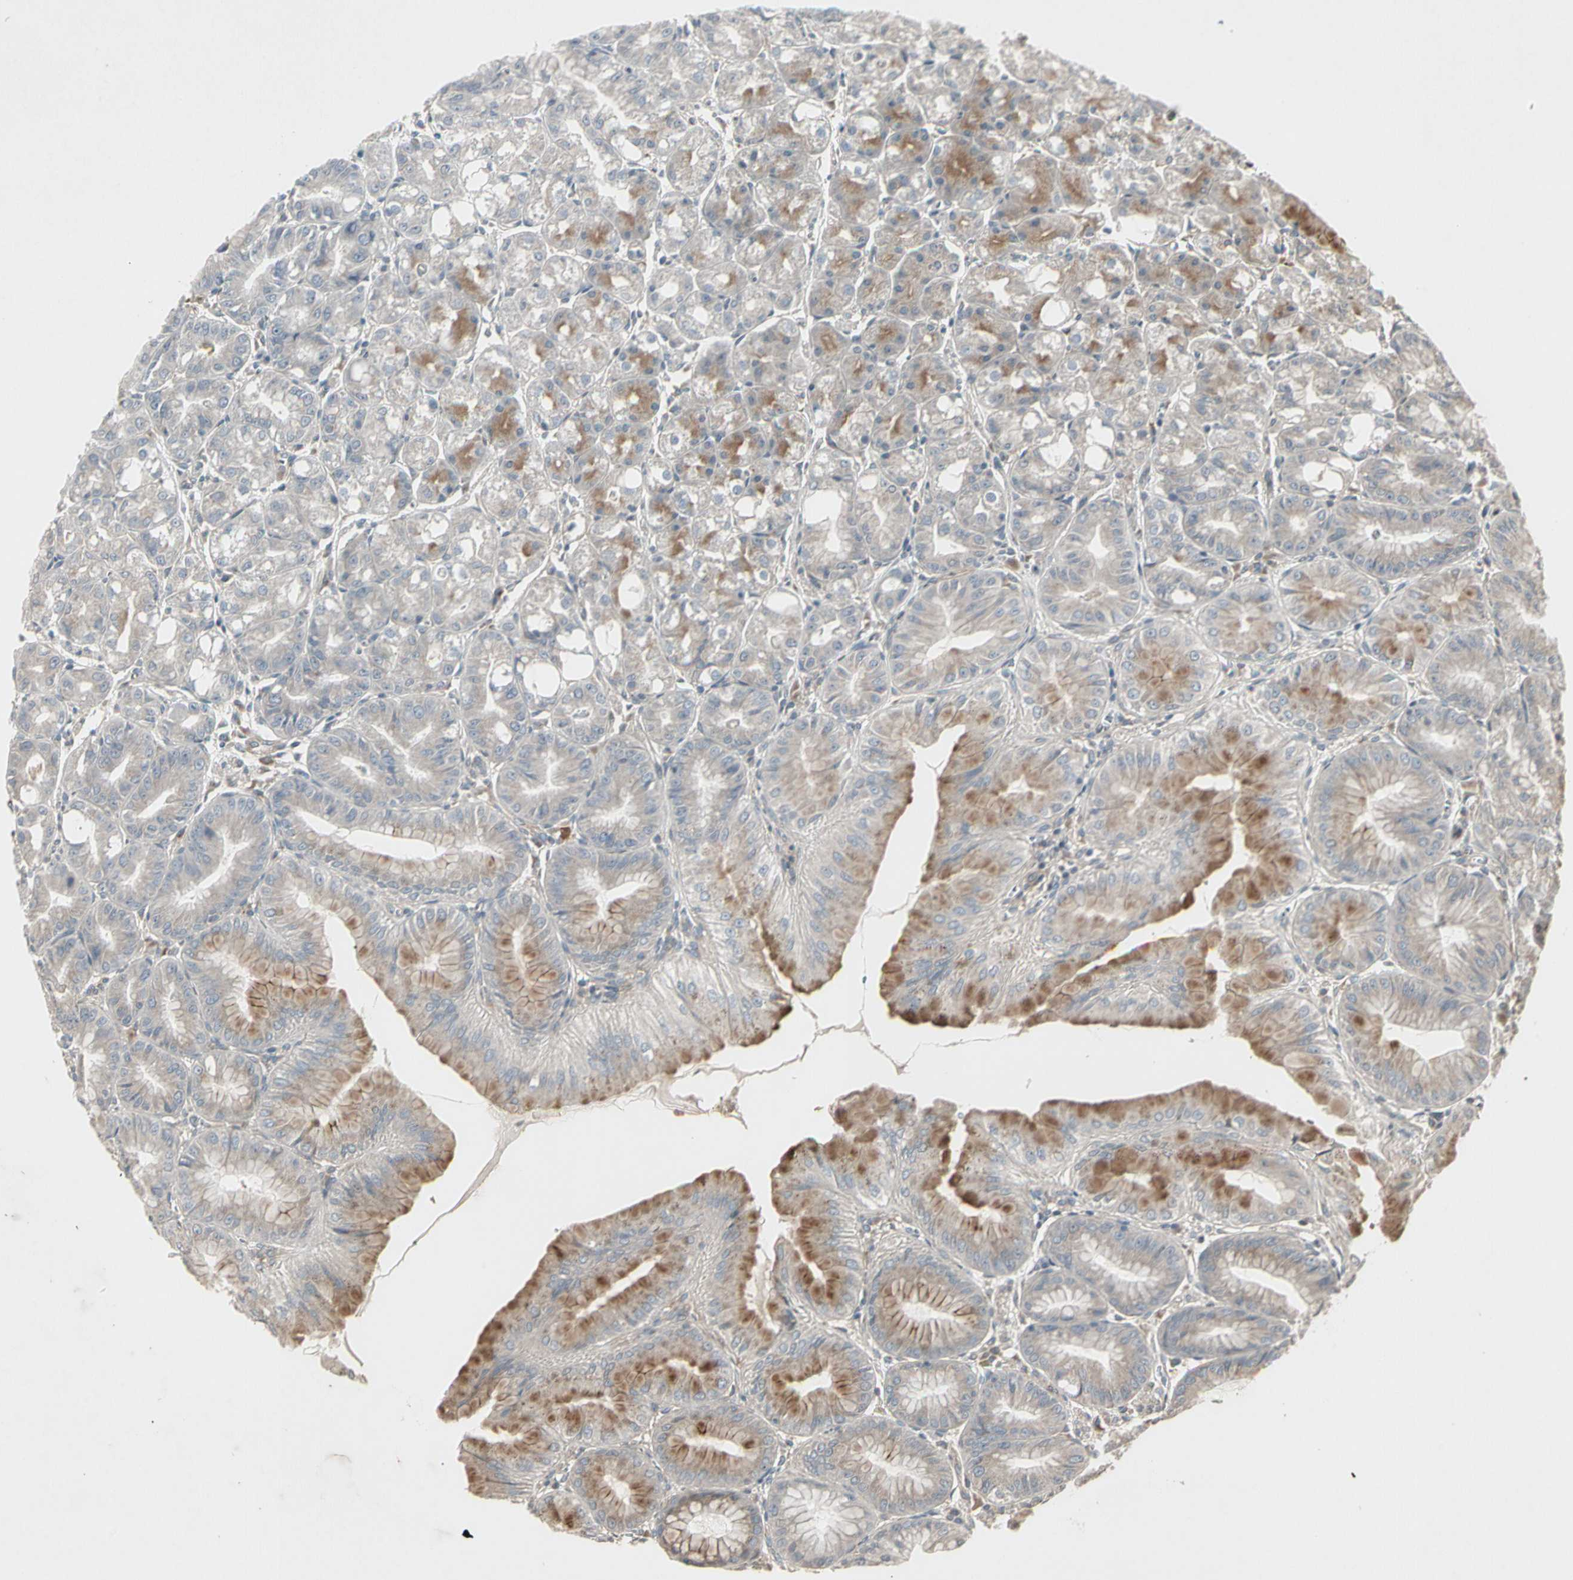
{"staining": {"intensity": "moderate", "quantity": "25%-75%", "location": "cytoplasmic/membranous"}, "tissue": "stomach", "cell_type": "Glandular cells", "image_type": "normal", "snomed": [{"axis": "morphology", "description": "Normal tissue, NOS"}, {"axis": "topography", "description": "Stomach, lower"}], "caption": "Protein expression analysis of unremarkable human stomach reveals moderate cytoplasmic/membranous expression in about 25%-75% of glandular cells. (DAB = brown stain, brightfield microscopy at high magnification).", "gene": "TEK", "patient": {"sex": "male", "age": 71}}